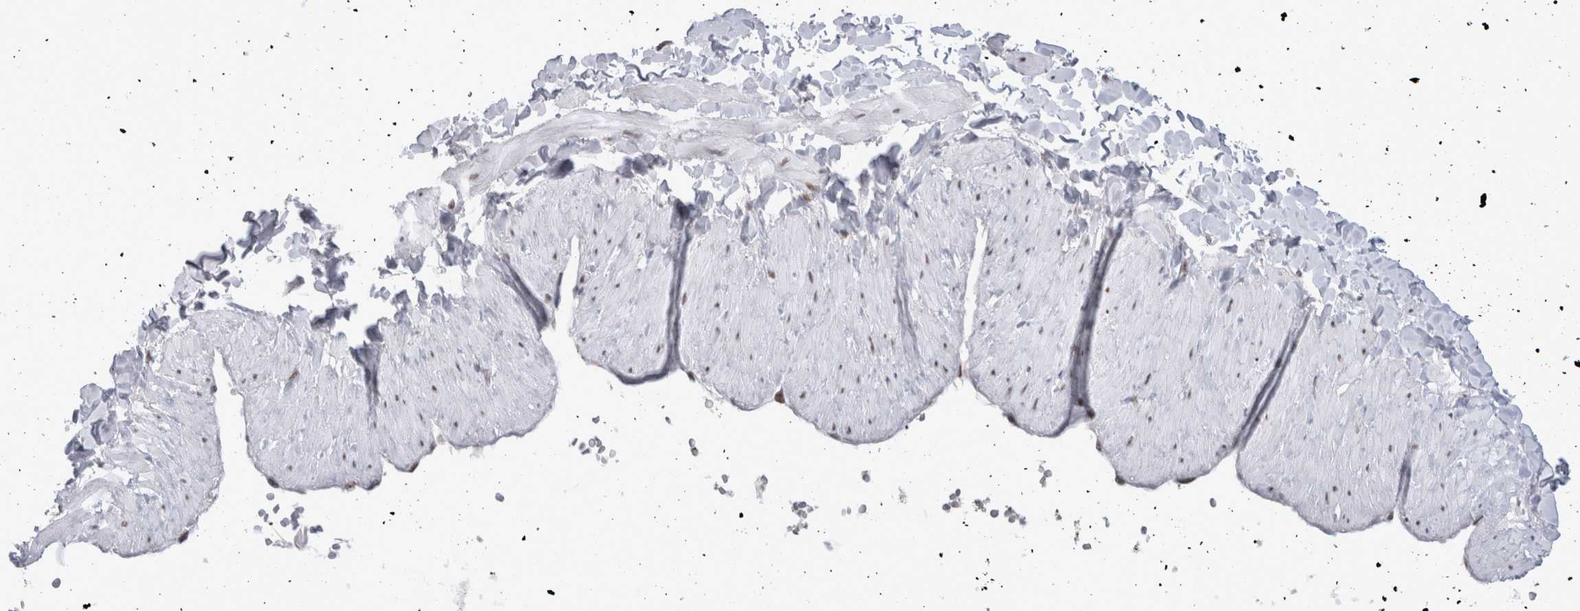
{"staining": {"intensity": "weak", "quantity": "25%-75%", "location": "nuclear"}, "tissue": "soft tissue", "cell_type": "Fibroblasts", "image_type": "normal", "snomed": [{"axis": "morphology", "description": "Normal tissue, NOS"}, {"axis": "topography", "description": "Adipose tissue"}, {"axis": "topography", "description": "Vascular tissue"}, {"axis": "topography", "description": "Peripheral nerve tissue"}], "caption": "Protein expression analysis of normal human soft tissue reveals weak nuclear staining in about 25%-75% of fibroblasts.", "gene": "API5", "patient": {"sex": "male", "age": 25}}